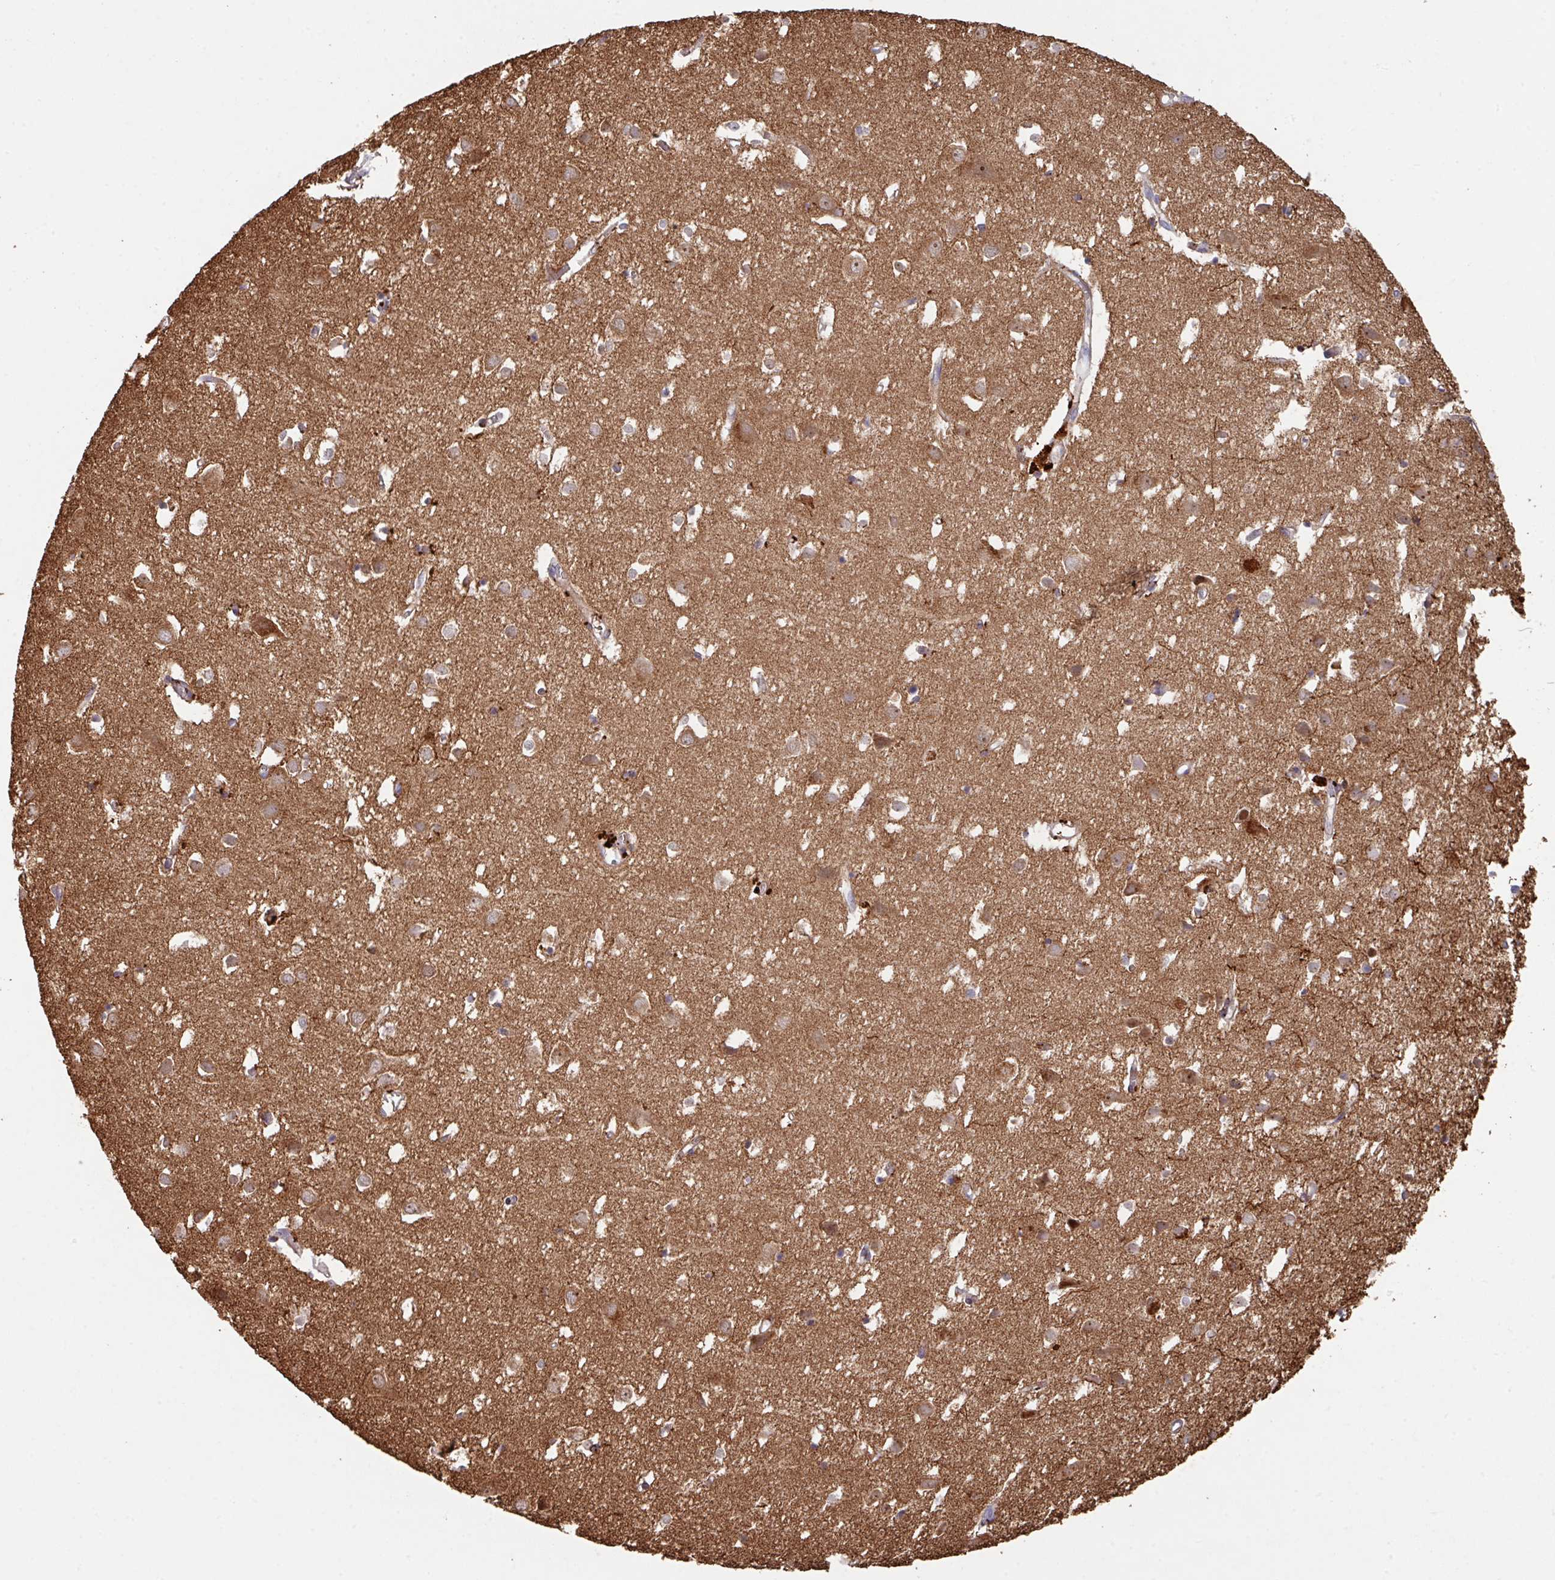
{"staining": {"intensity": "weak", "quantity": ">75%", "location": "cytoplasmic/membranous"}, "tissue": "cerebral cortex", "cell_type": "Endothelial cells", "image_type": "normal", "snomed": [{"axis": "morphology", "description": "Normal tissue, NOS"}, {"axis": "topography", "description": "Cerebral cortex"}], "caption": "A high-resolution micrograph shows IHC staining of benign cerebral cortex, which demonstrates weak cytoplasmic/membranous staining in about >75% of endothelial cells. The protein of interest is stained brown, and the nuclei are stained in blue (DAB IHC with brightfield microscopy, high magnification).", "gene": "TRIM14", "patient": {"sex": "male", "age": 70}}